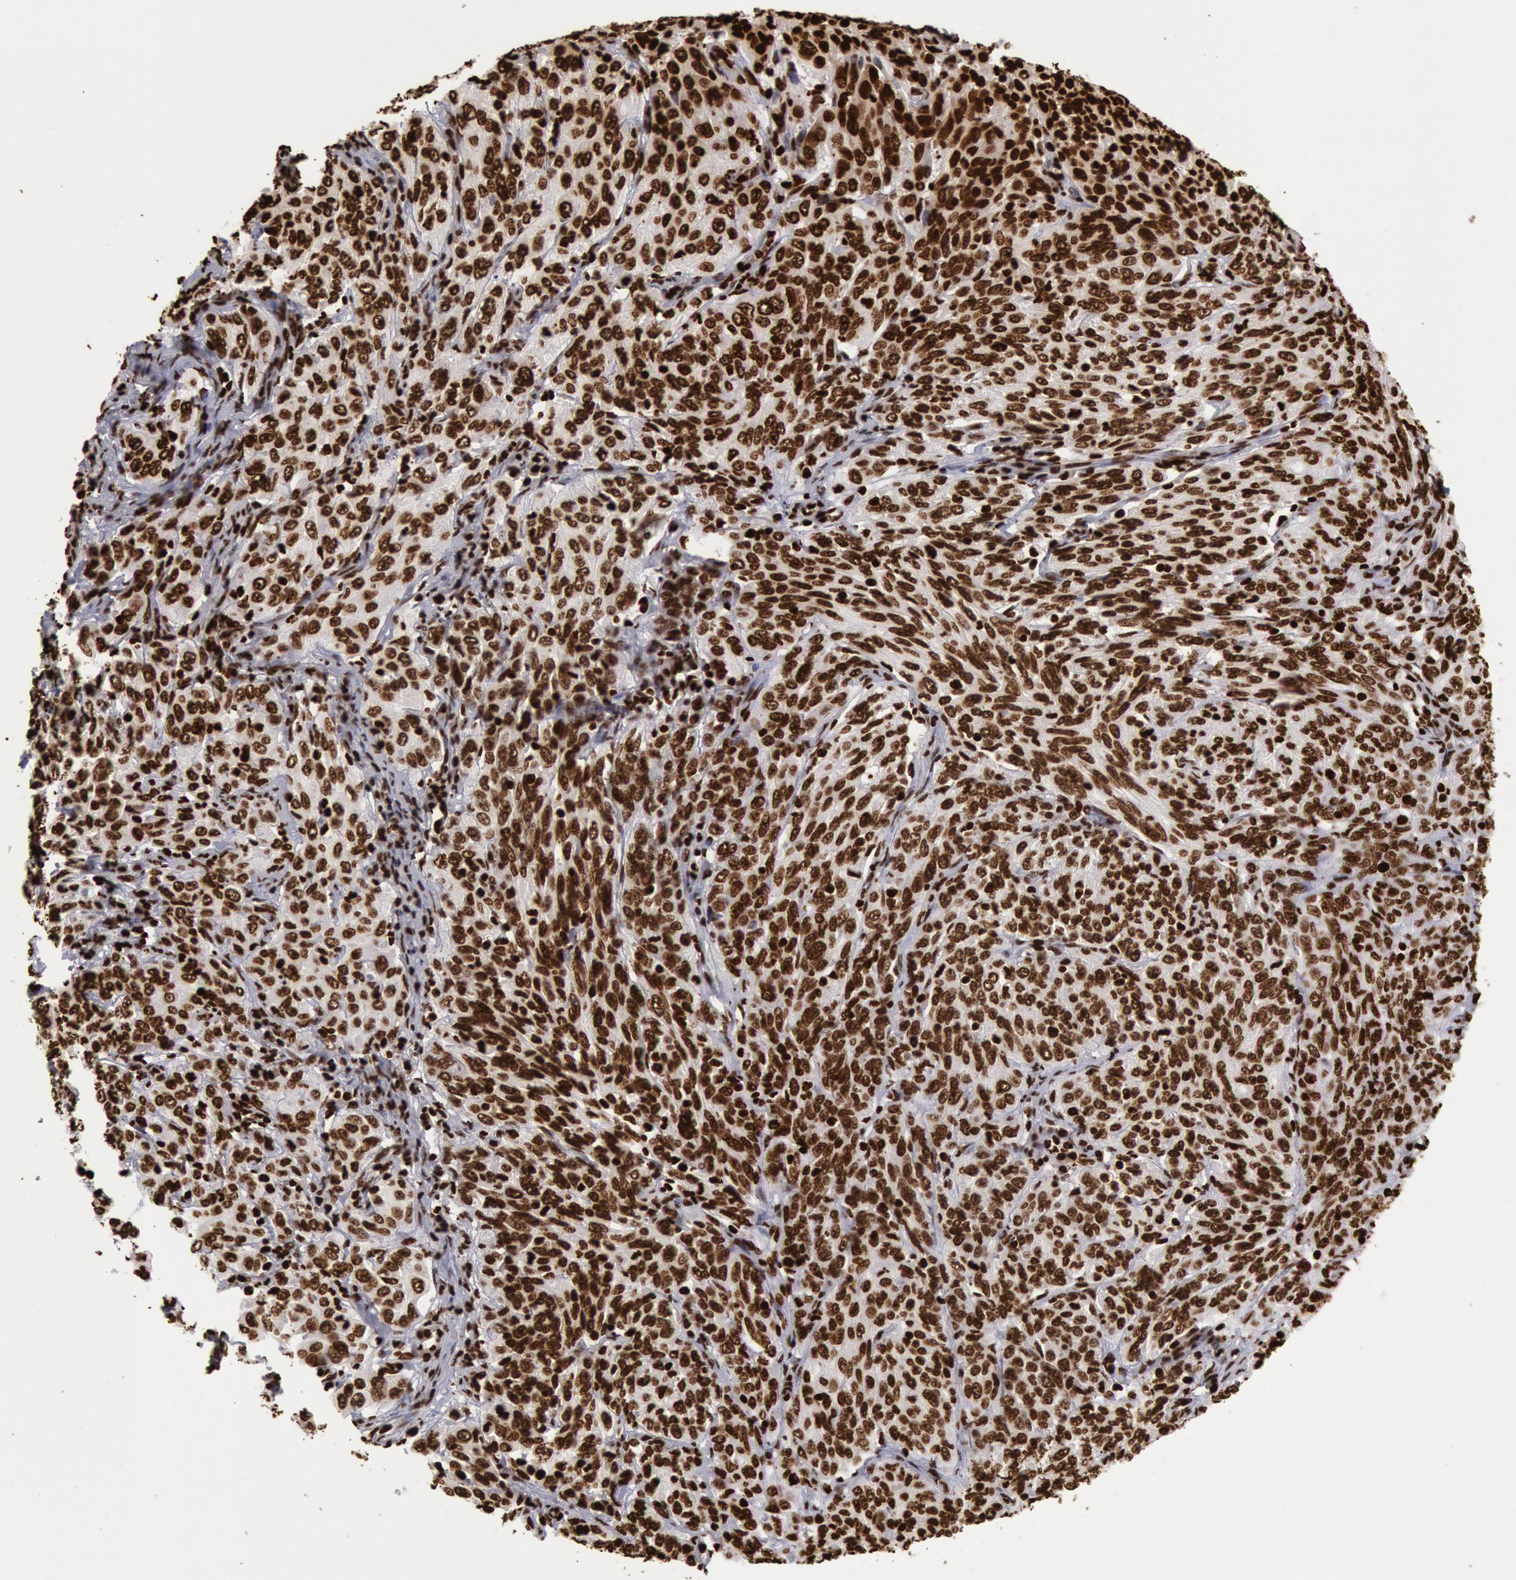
{"staining": {"intensity": "strong", "quantity": ">75%", "location": "nuclear"}, "tissue": "cervical cancer", "cell_type": "Tumor cells", "image_type": "cancer", "snomed": [{"axis": "morphology", "description": "Squamous cell carcinoma, NOS"}, {"axis": "topography", "description": "Cervix"}], "caption": "Cervical squamous cell carcinoma stained with a protein marker reveals strong staining in tumor cells.", "gene": "H3-4", "patient": {"sex": "female", "age": 38}}